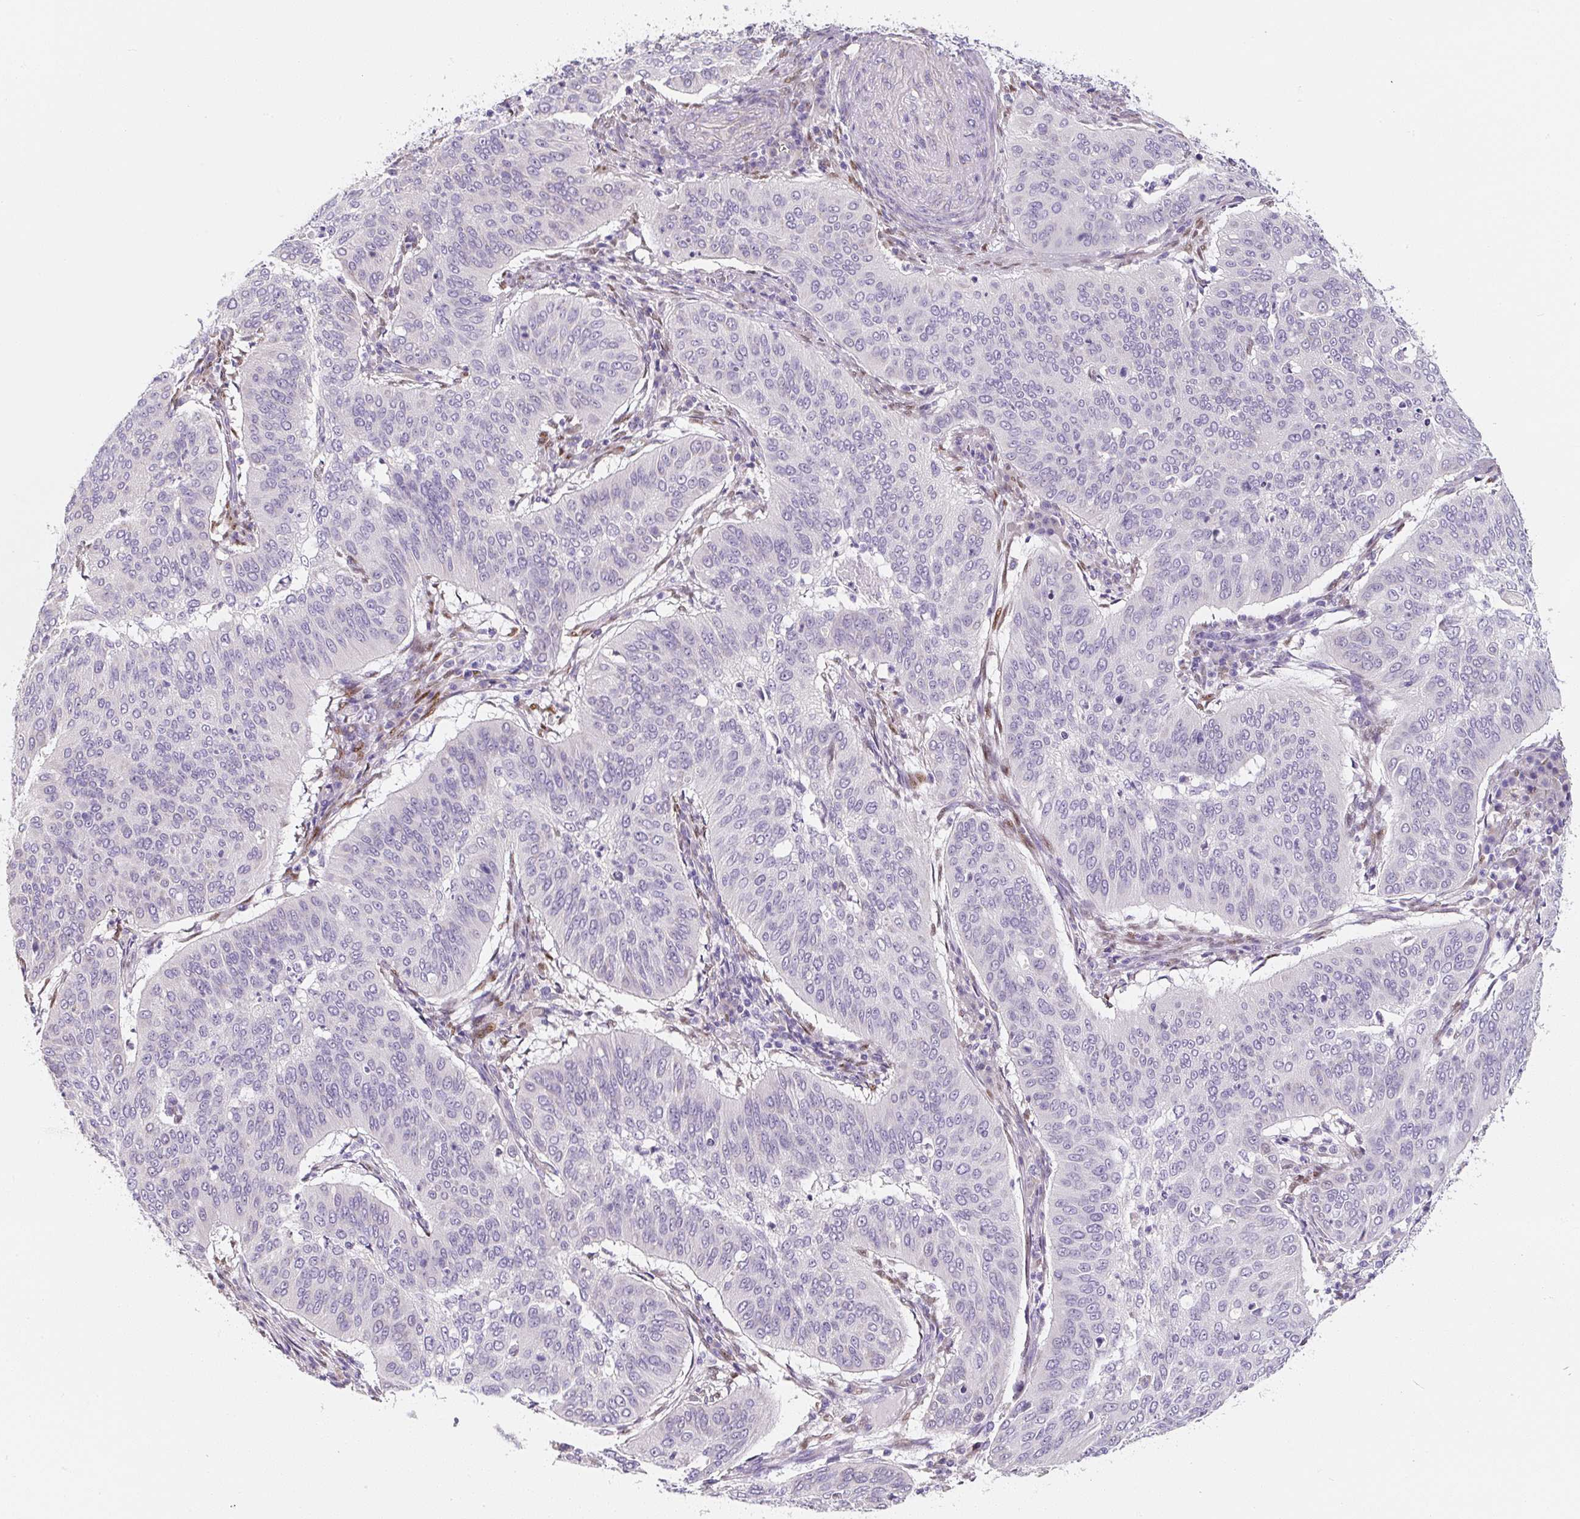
{"staining": {"intensity": "negative", "quantity": "none", "location": "none"}, "tissue": "cervical cancer", "cell_type": "Tumor cells", "image_type": "cancer", "snomed": [{"axis": "morphology", "description": "Normal tissue, NOS"}, {"axis": "morphology", "description": "Squamous cell carcinoma, NOS"}, {"axis": "topography", "description": "Cervix"}], "caption": "This is a photomicrograph of immunohistochemistry (IHC) staining of squamous cell carcinoma (cervical), which shows no staining in tumor cells.", "gene": "PWWP3B", "patient": {"sex": "female", "age": 39}}